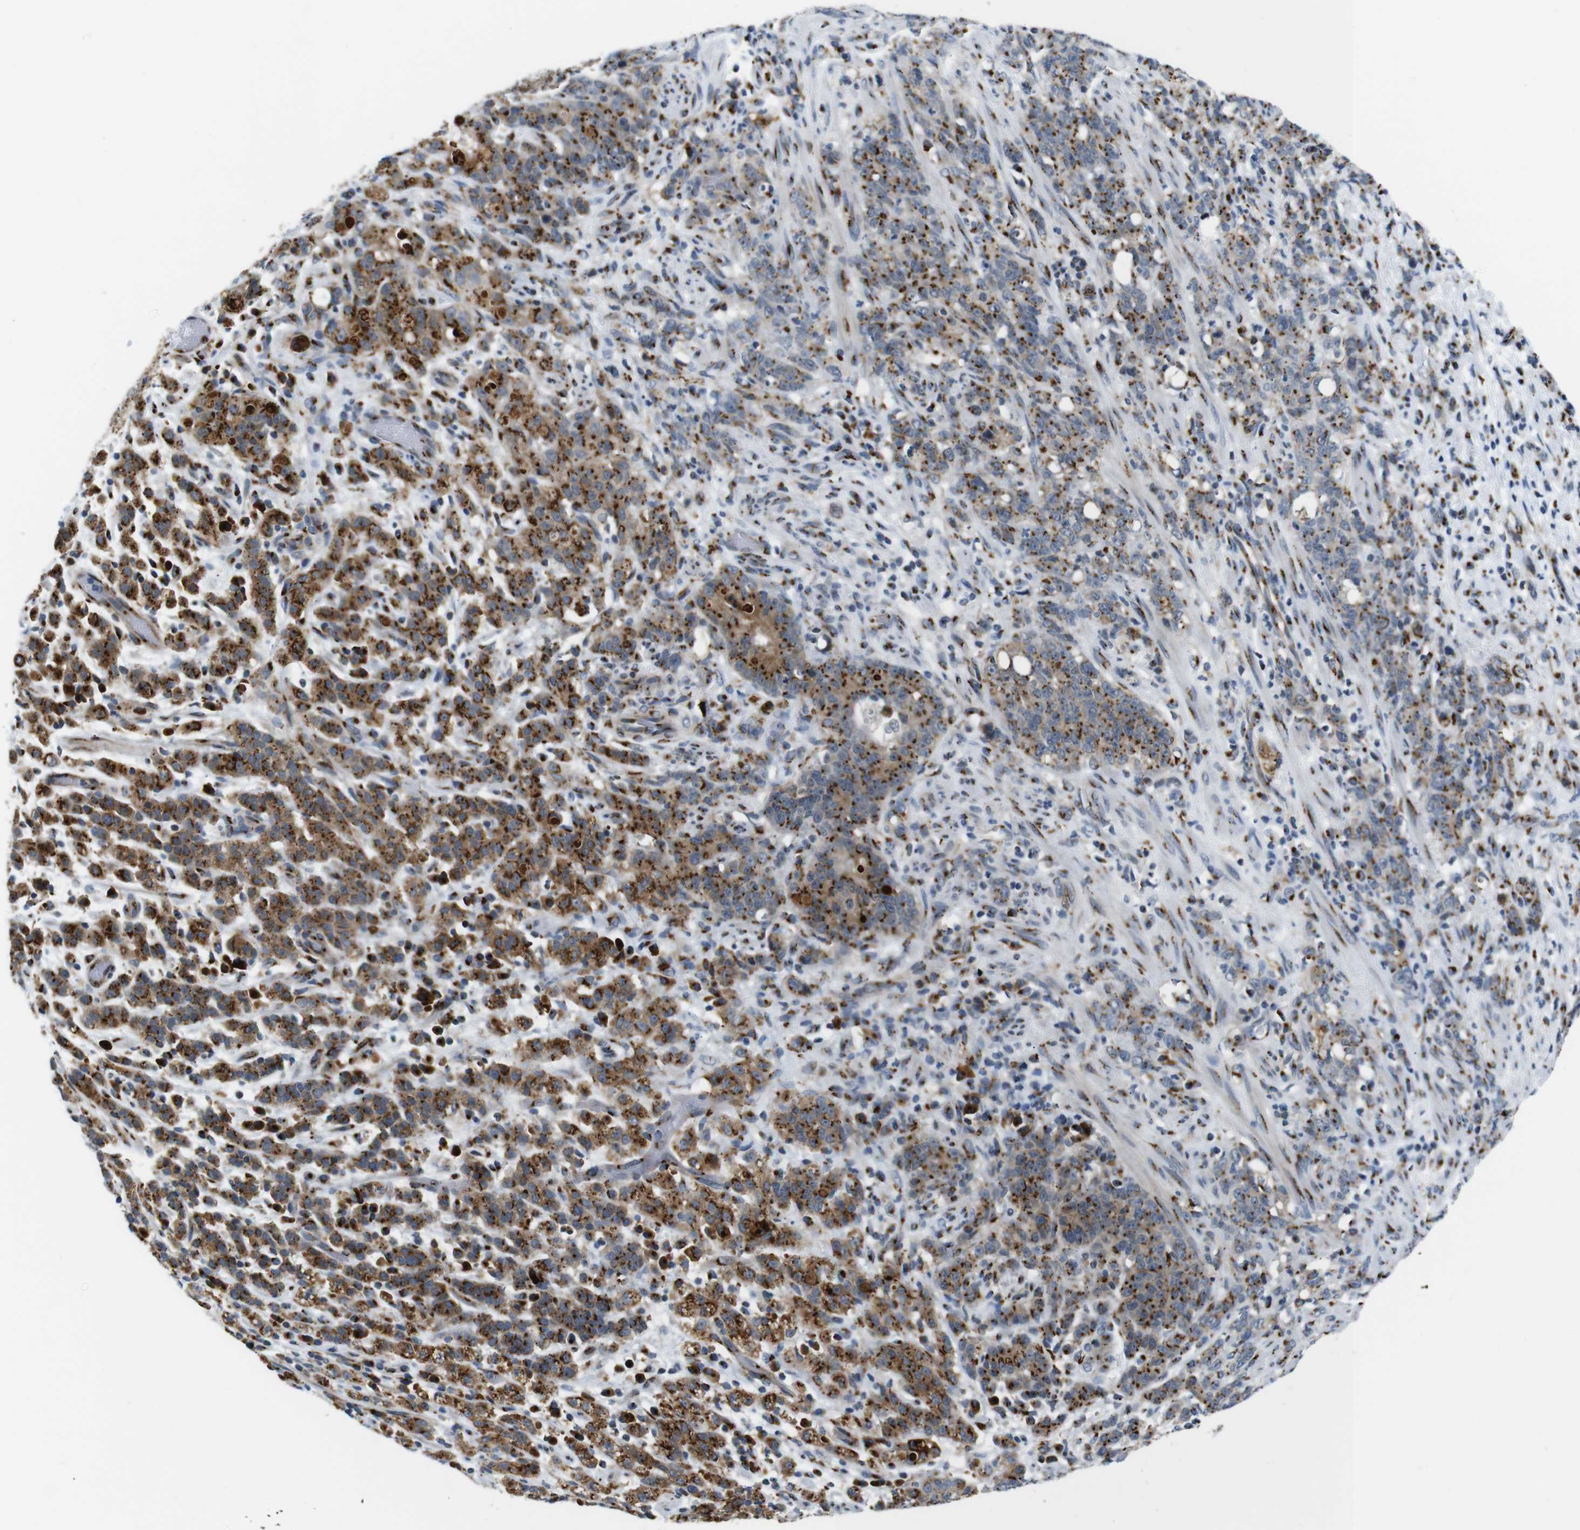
{"staining": {"intensity": "strong", "quantity": ">75%", "location": "cytoplasmic/membranous"}, "tissue": "stomach cancer", "cell_type": "Tumor cells", "image_type": "cancer", "snomed": [{"axis": "morphology", "description": "Adenocarcinoma, NOS"}, {"axis": "topography", "description": "Stomach, lower"}], "caption": "DAB immunohistochemical staining of human adenocarcinoma (stomach) demonstrates strong cytoplasmic/membranous protein positivity in about >75% of tumor cells. The staining was performed using DAB, with brown indicating positive protein expression. Nuclei are stained blue with hematoxylin.", "gene": "TGOLN2", "patient": {"sex": "male", "age": 88}}